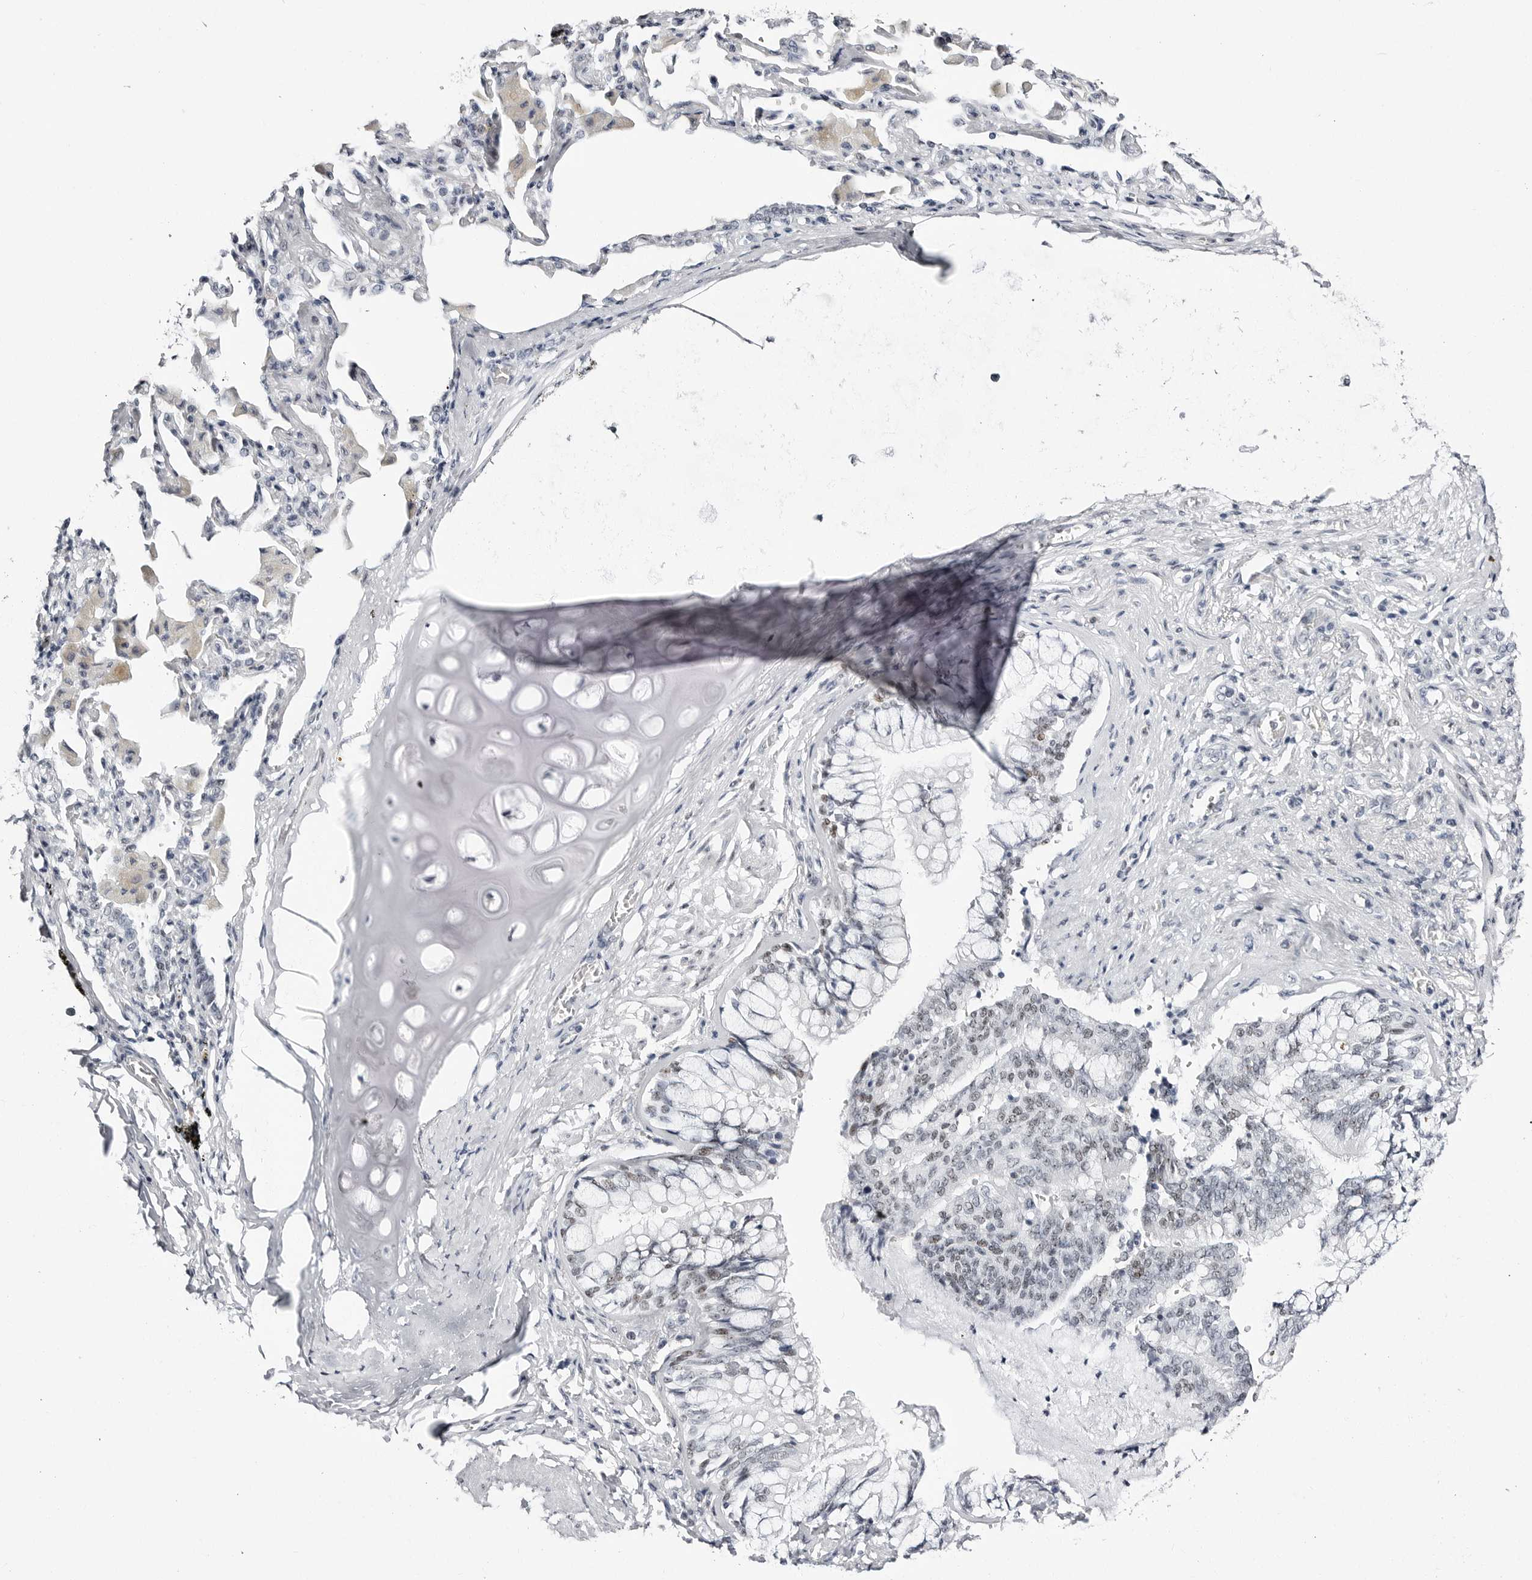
{"staining": {"intensity": "moderate", "quantity": "25%-75%", "location": "nuclear"}, "tissue": "bronchus", "cell_type": "Respiratory epithelial cells", "image_type": "normal", "snomed": [{"axis": "morphology", "description": "Normal tissue, NOS"}, {"axis": "morphology", "description": "Inflammation, NOS"}, {"axis": "topography", "description": "Lung"}], "caption": "This image demonstrates benign bronchus stained with immunohistochemistry to label a protein in brown. The nuclear of respiratory epithelial cells show moderate positivity for the protein. Nuclei are counter-stained blue.", "gene": "VEZF1", "patient": {"sex": "female", "age": 46}}